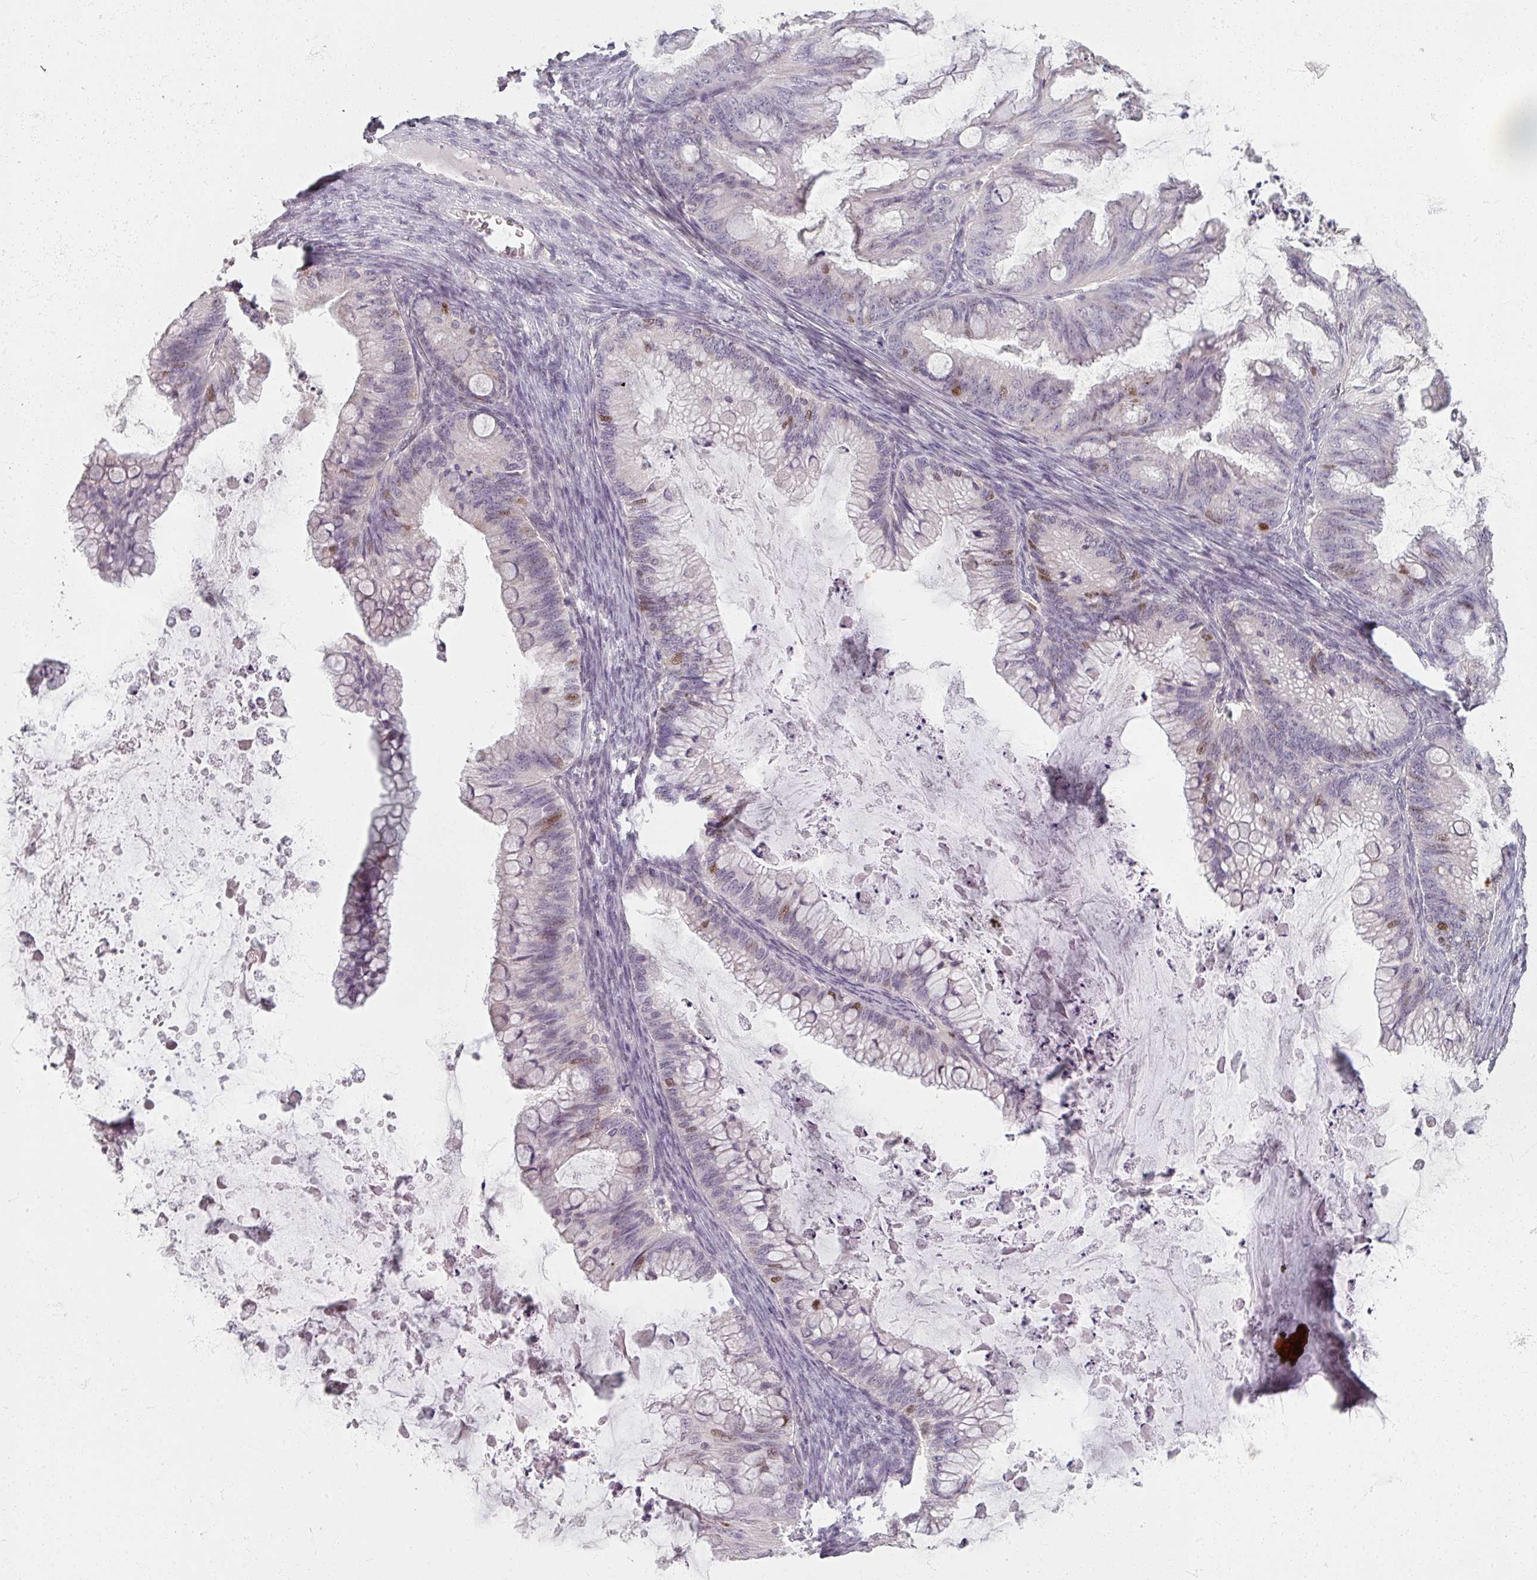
{"staining": {"intensity": "moderate", "quantity": "<25%", "location": "nuclear"}, "tissue": "ovarian cancer", "cell_type": "Tumor cells", "image_type": "cancer", "snomed": [{"axis": "morphology", "description": "Cystadenocarcinoma, mucinous, NOS"}, {"axis": "topography", "description": "Ovary"}], "caption": "Protein expression analysis of ovarian mucinous cystadenocarcinoma exhibits moderate nuclear staining in approximately <25% of tumor cells.", "gene": "SOX11", "patient": {"sex": "female", "age": 35}}